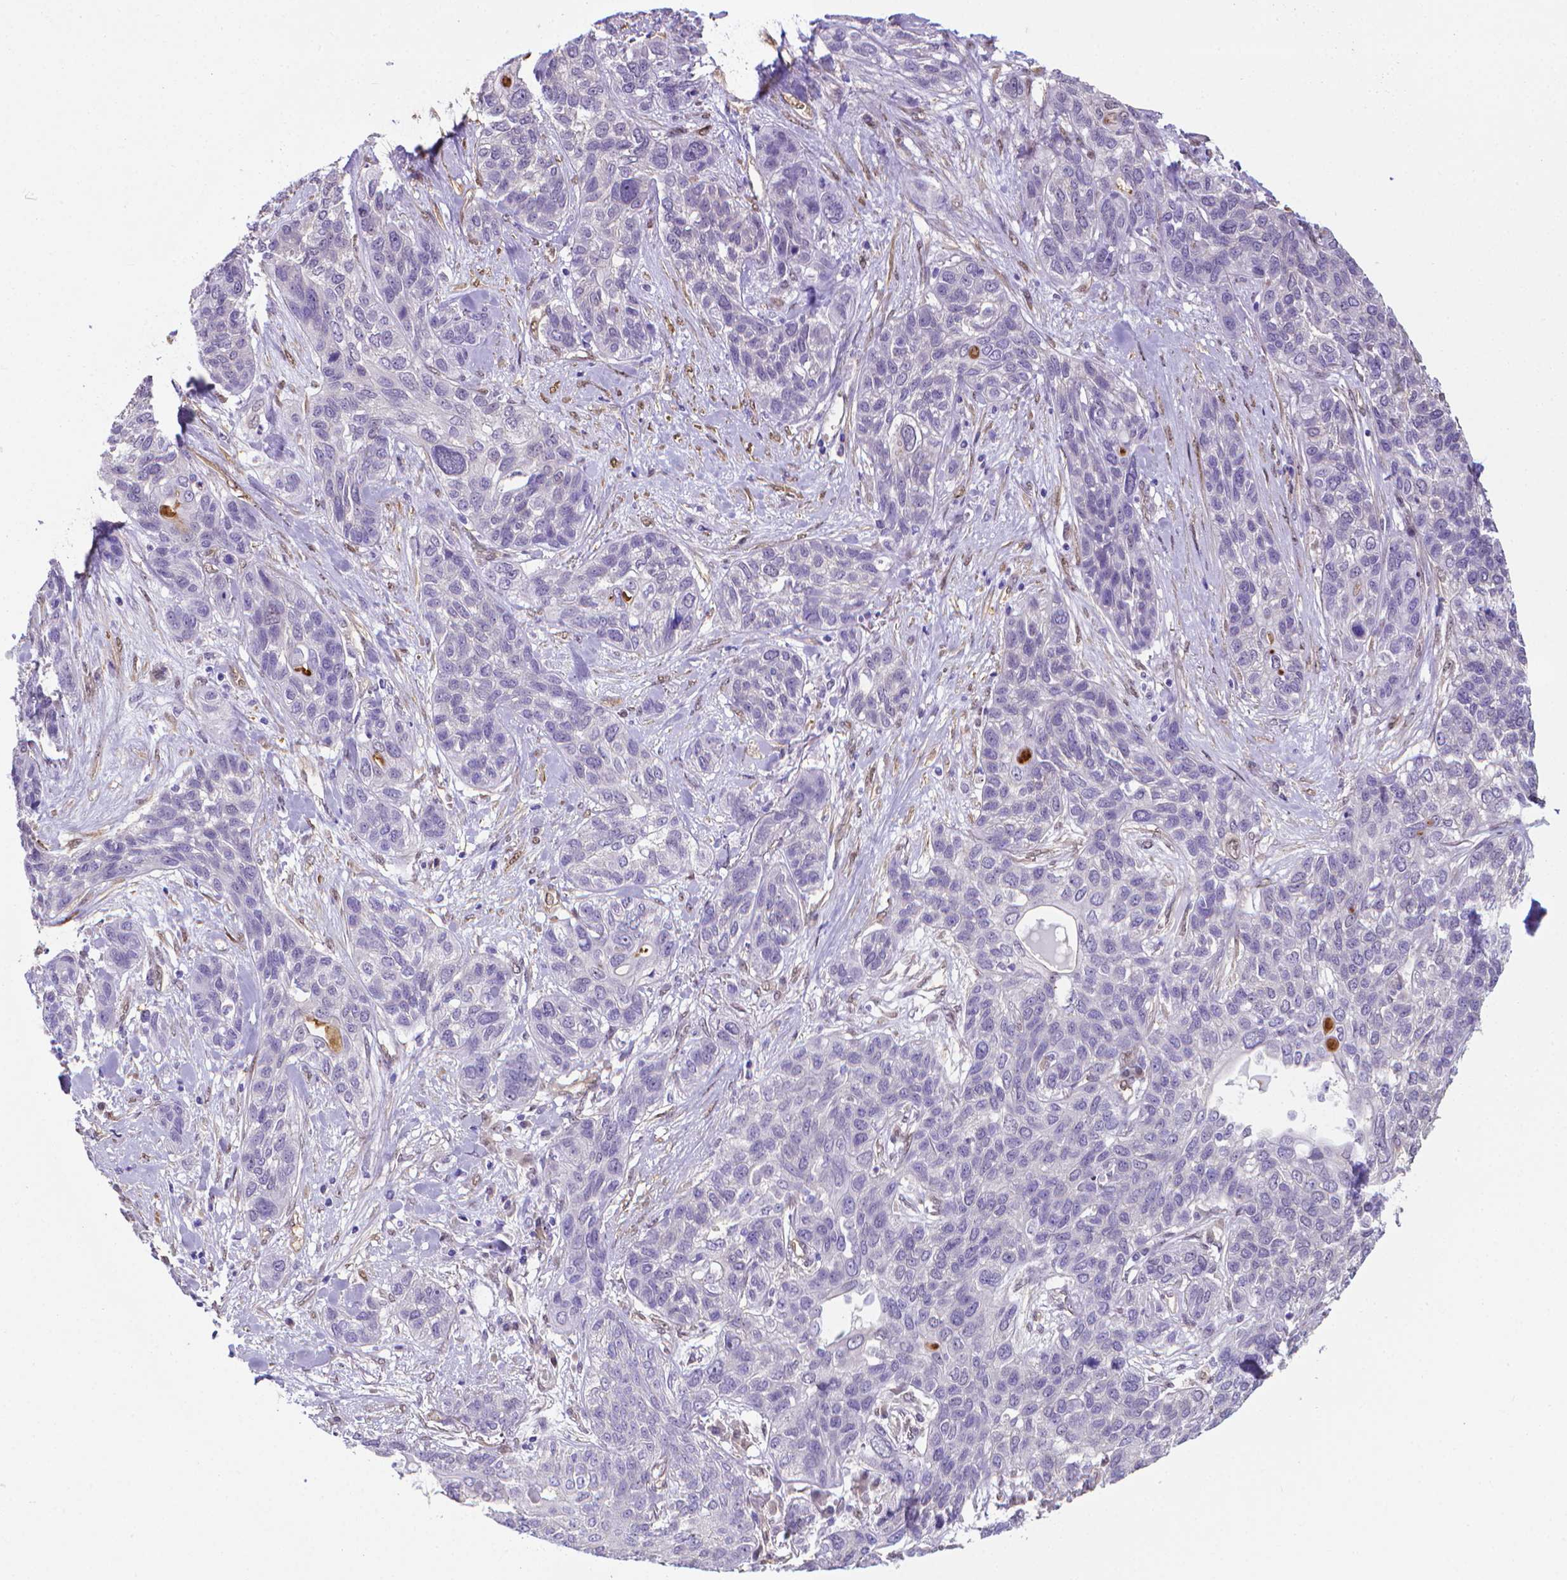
{"staining": {"intensity": "negative", "quantity": "none", "location": "none"}, "tissue": "lung cancer", "cell_type": "Tumor cells", "image_type": "cancer", "snomed": [{"axis": "morphology", "description": "Squamous cell carcinoma, NOS"}, {"axis": "topography", "description": "Lung"}], "caption": "This is an immunohistochemistry photomicrograph of lung squamous cell carcinoma. There is no expression in tumor cells.", "gene": "CLIC4", "patient": {"sex": "female", "age": 70}}